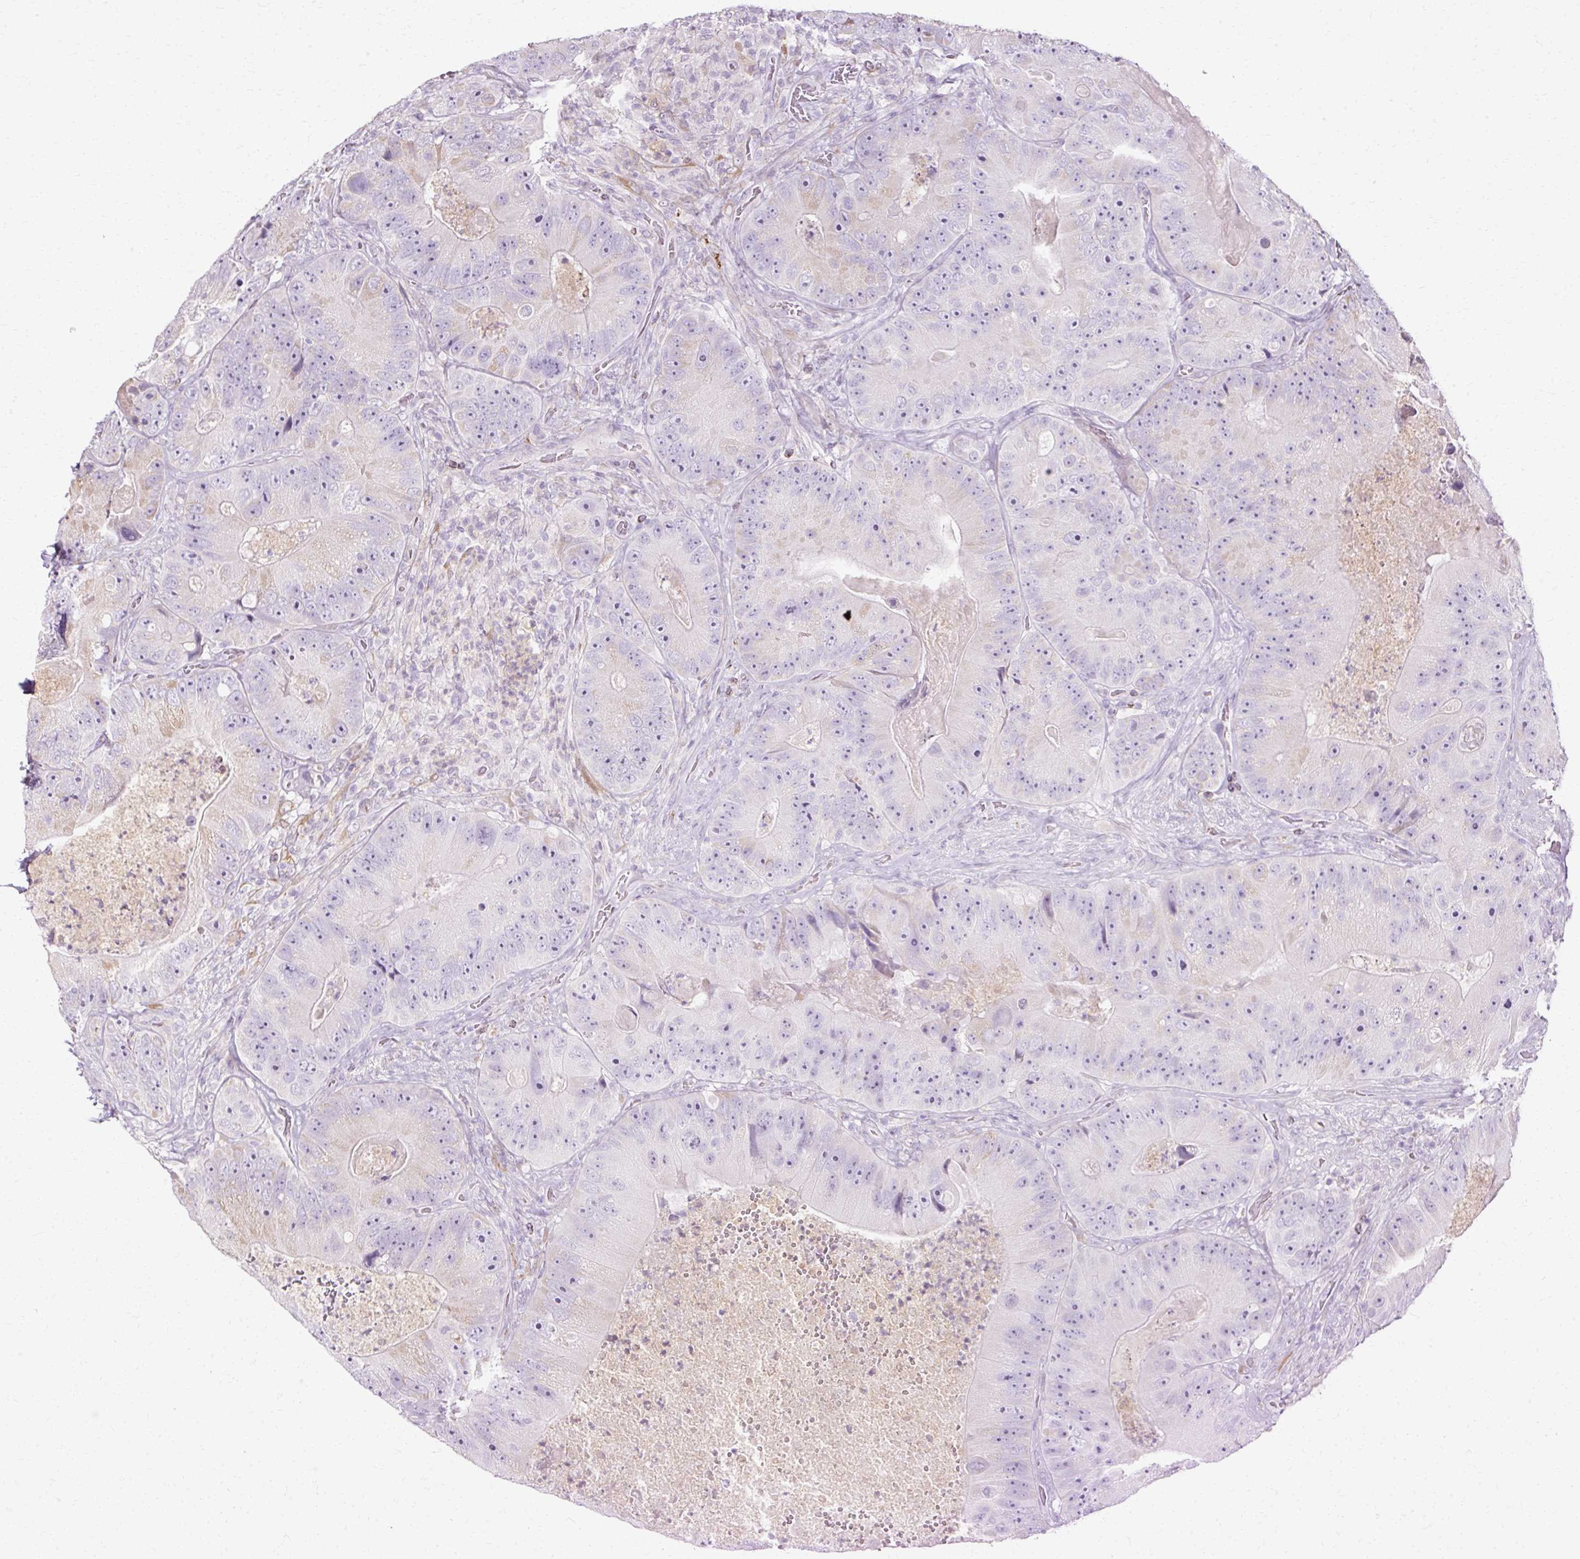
{"staining": {"intensity": "negative", "quantity": "none", "location": "none"}, "tissue": "colorectal cancer", "cell_type": "Tumor cells", "image_type": "cancer", "snomed": [{"axis": "morphology", "description": "Adenocarcinoma, NOS"}, {"axis": "topography", "description": "Colon"}], "caption": "High power microscopy photomicrograph of an immunohistochemistry histopathology image of adenocarcinoma (colorectal), revealing no significant positivity in tumor cells.", "gene": "HSD11B1", "patient": {"sex": "female", "age": 86}}